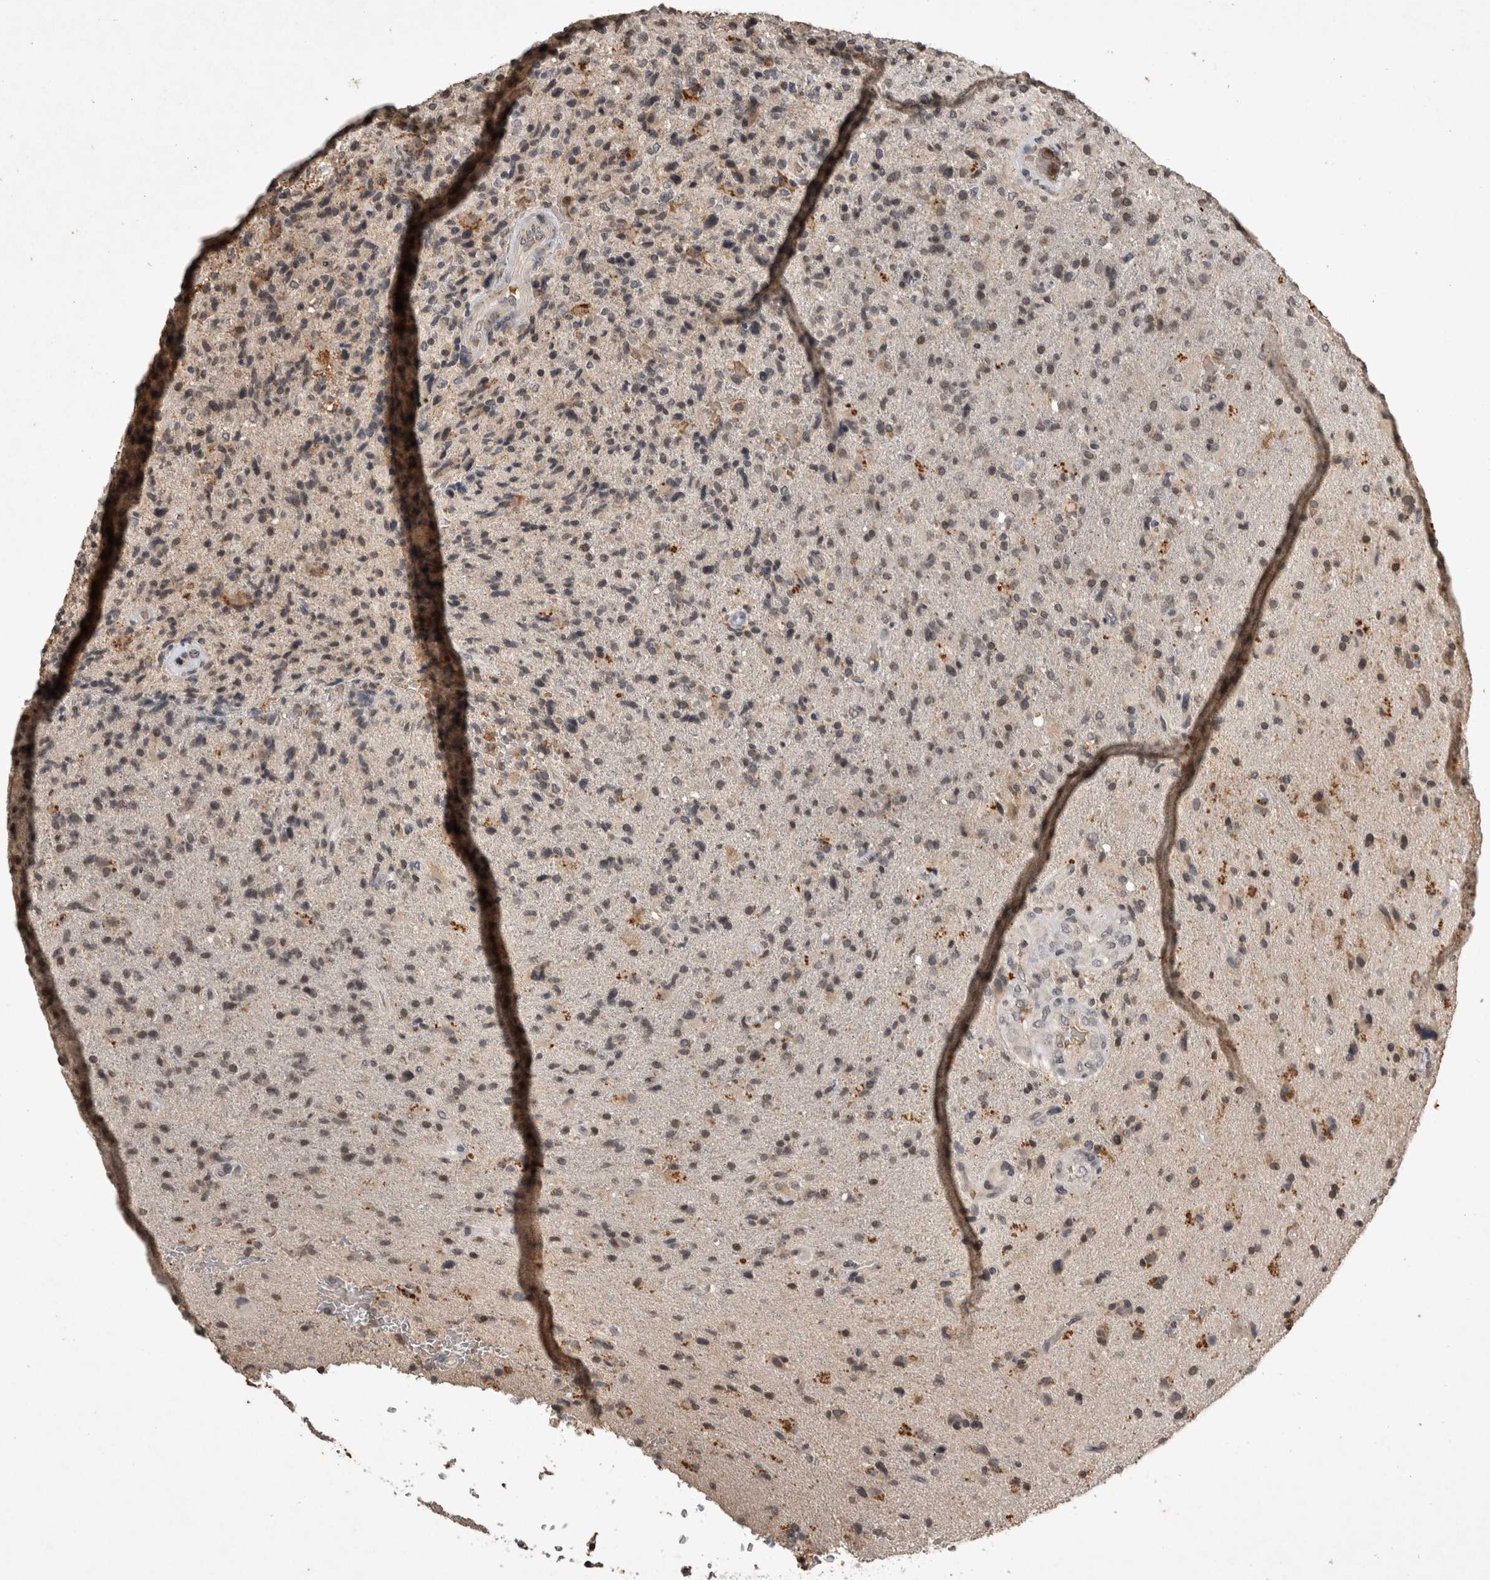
{"staining": {"intensity": "weak", "quantity": "25%-75%", "location": "nuclear"}, "tissue": "glioma", "cell_type": "Tumor cells", "image_type": "cancer", "snomed": [{"axis": "morphology", "description": "Glioma, malignant, High grade"}, {"axis": "topography", "description": "Brain"}], "caption": "Malignant glioma (high-grade) stained with a protein marker reveals weak staining in tumor cells.", "gene": "HRK", "patient": {"sex": "male", "age": 72}}